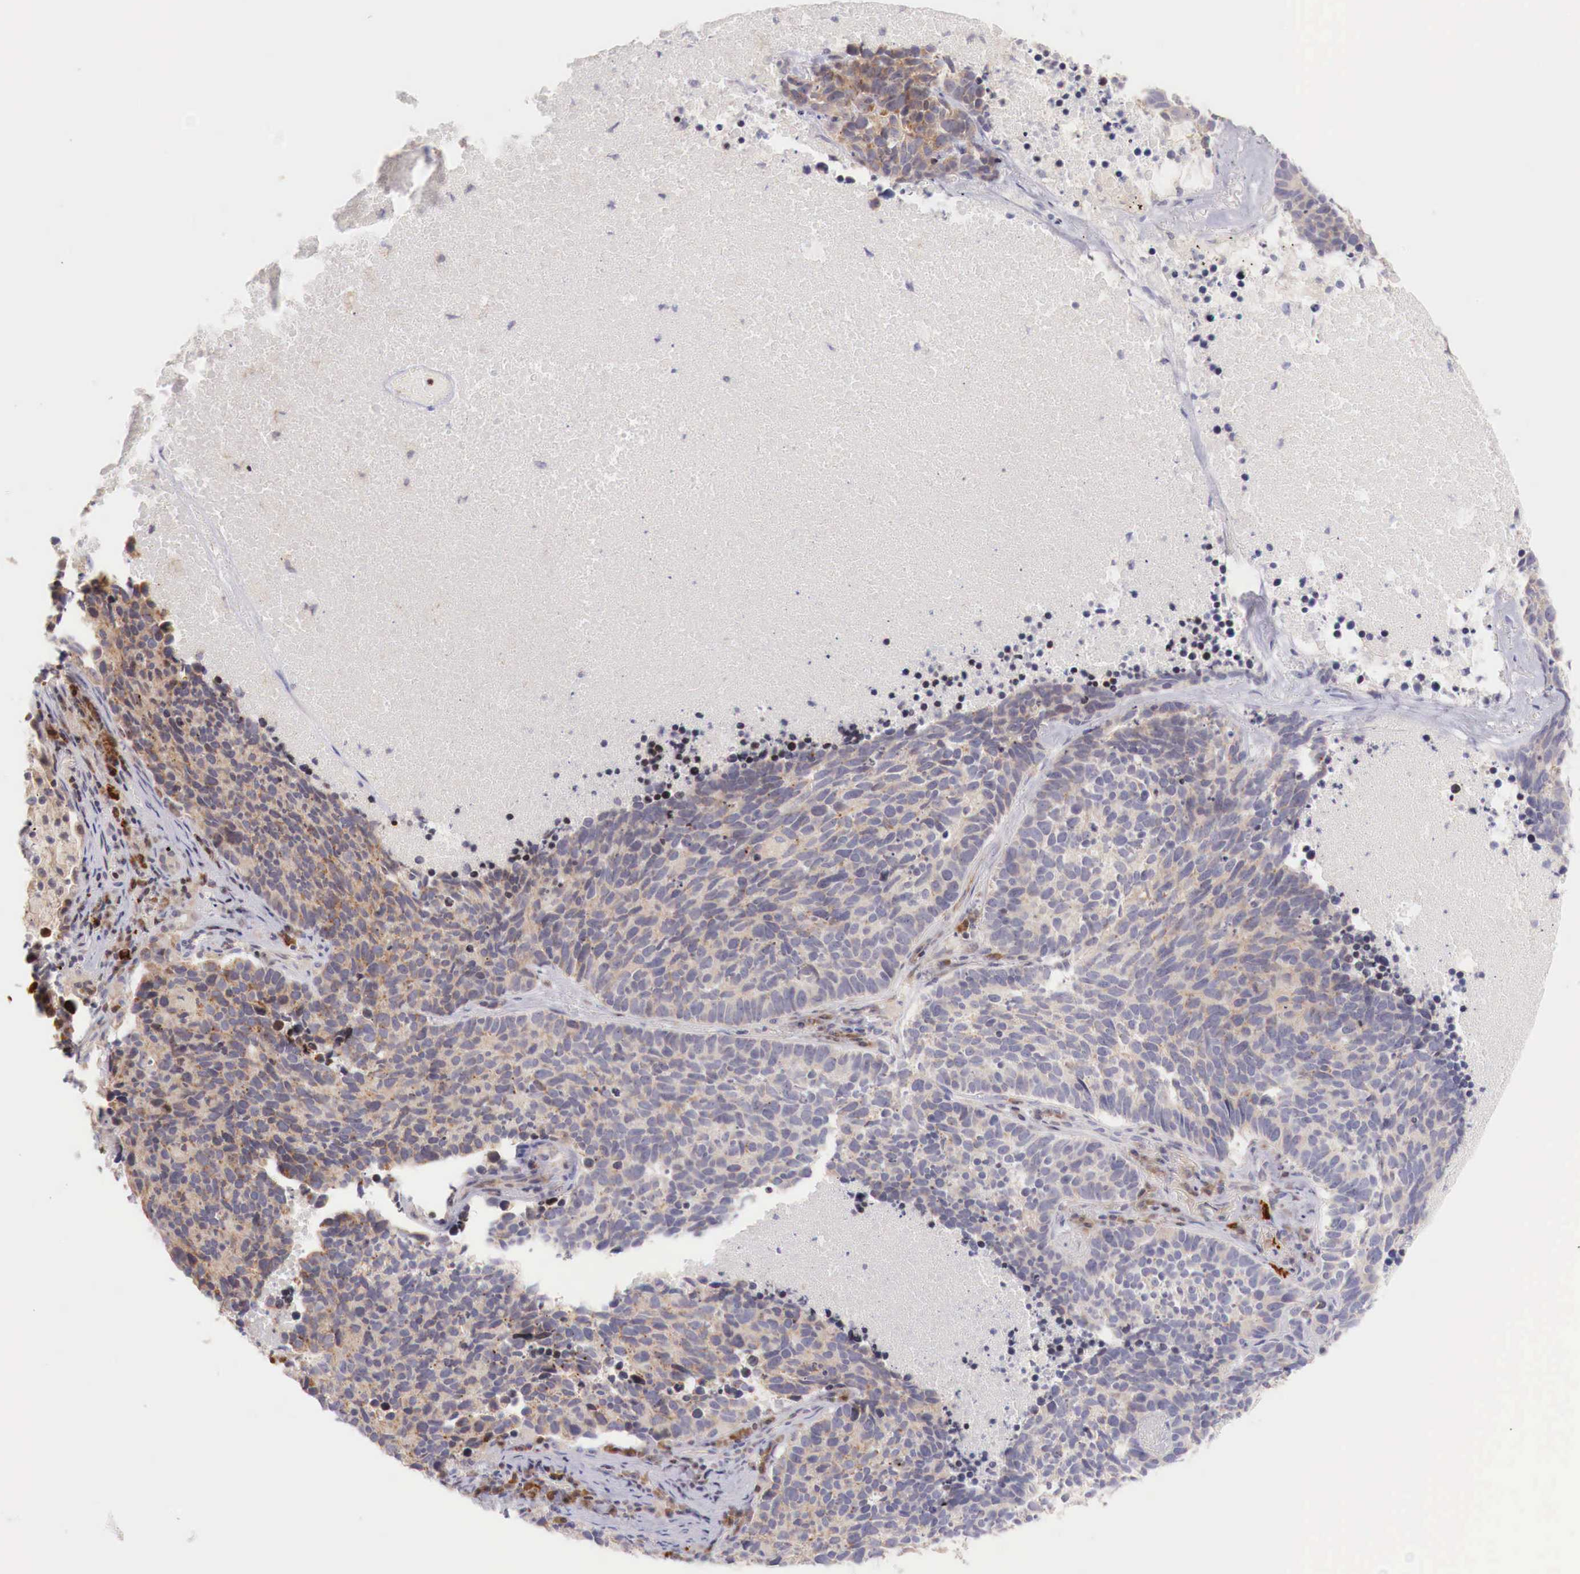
{"staining": {"intensity": "moderate", "quantity": "<25%", "location": "cytoplasmic/membranous"}, "tissue": "lung cancer", "cell_type": "Tumor cells", "image_type": "cancer", "snomed": [{"axis": "morphology", "description": "Neoplasm, malignant, NOS"}, {"axis": "topography", "description": "Lung"}], "caption": "An IHC micrograph of tumor tissue is shown. Protein staining in brown labels moderate cytoplasmic/membranous positivity in lung neoplasm (malignant) within tumor cells. The protein is shown in brown color, while the nuclei are stained blue.", "gene": "CLCN5", "patient": {"sex": "female", "age": 75}}